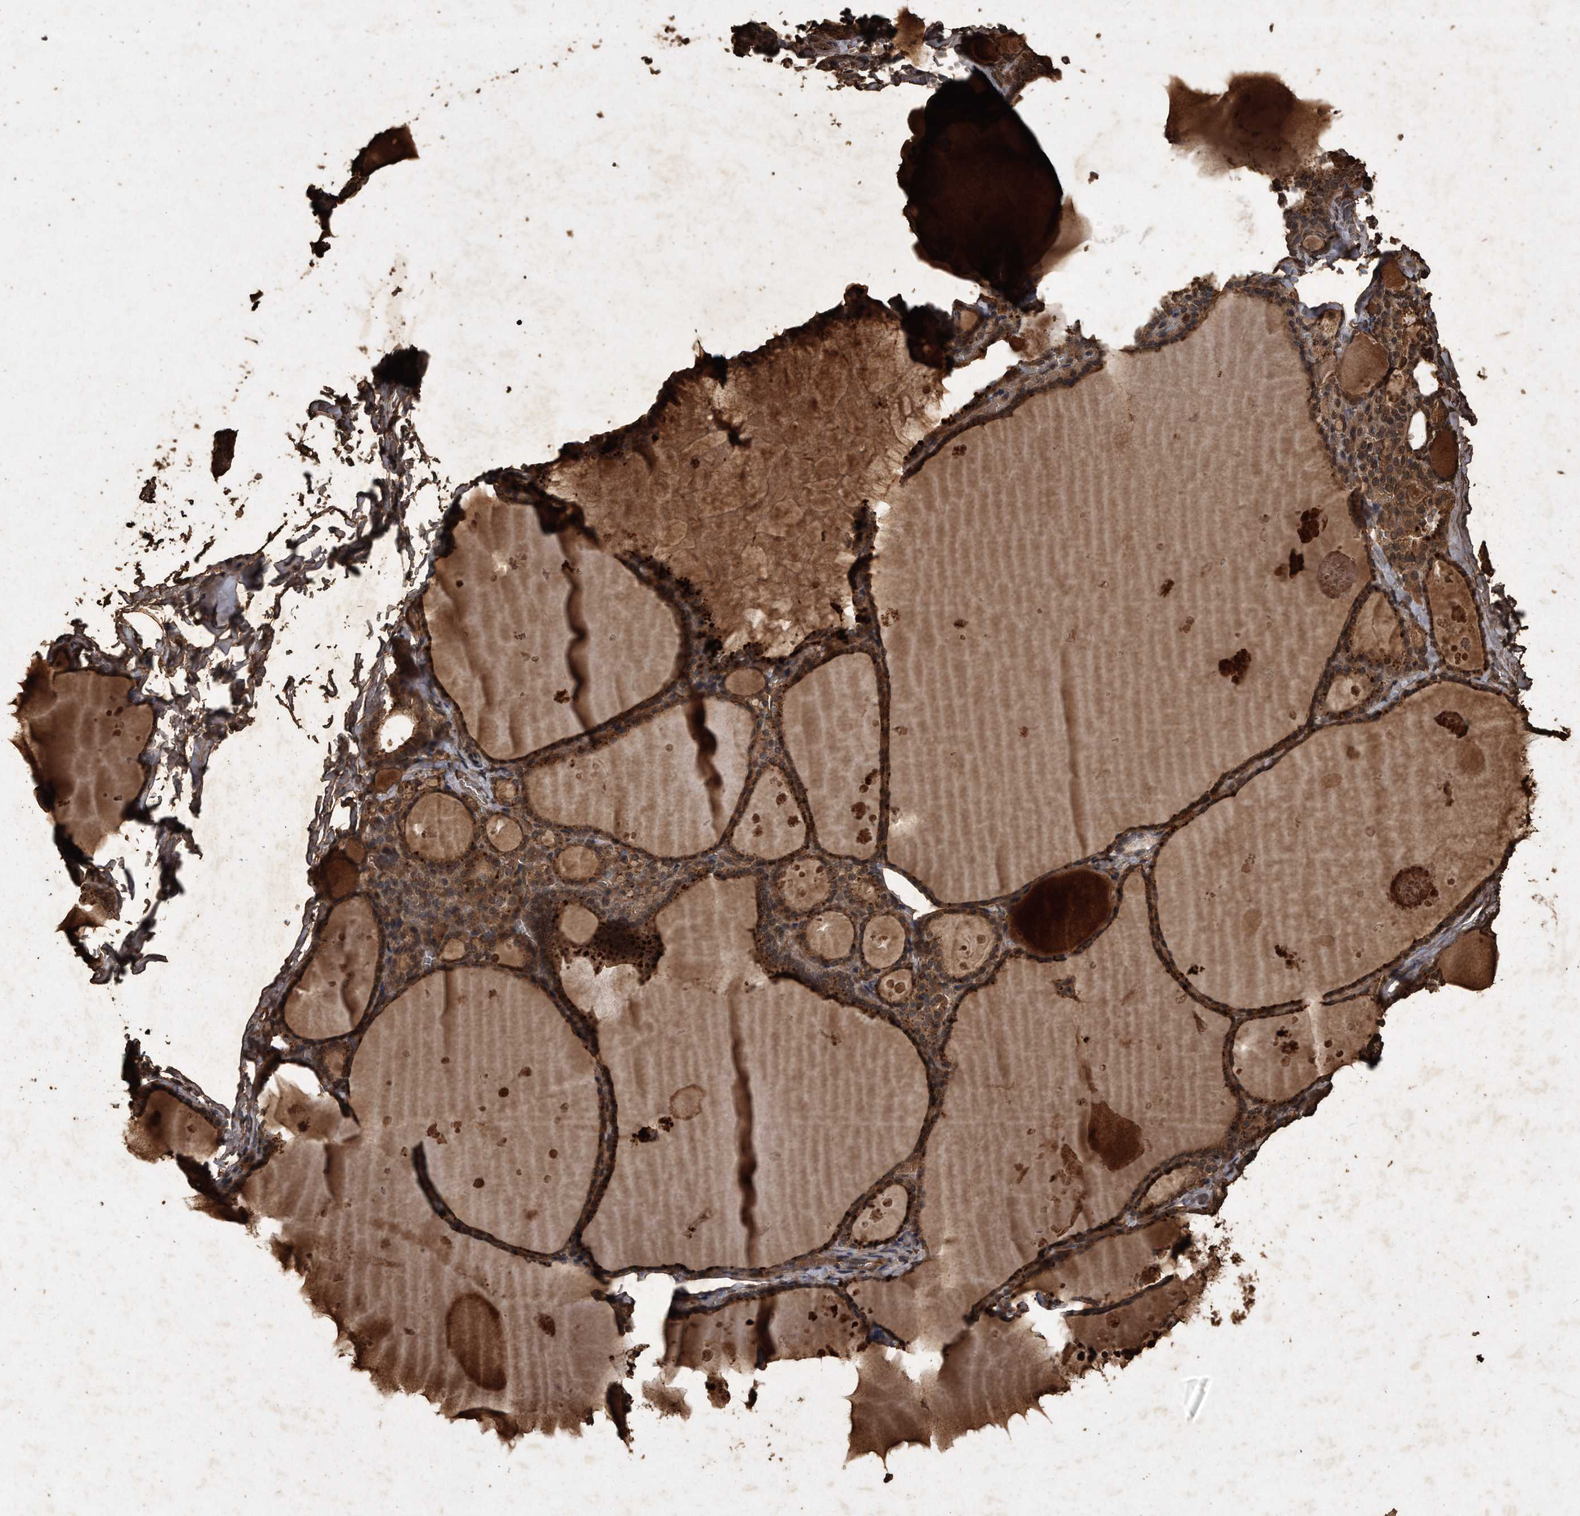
{"staining": {"intensity": "strong", "quantity": ">75%", "location": "cytoplasmic/membranous"}, "tissue": "thyroid gland", "cell_type": "Glandular cells", "image_type": "normal", "snomed": [{"axis": "morphology", "description": "Normal tissue, NOS"}, {"axis": "topography", "description": "Thyroid gland"}], "caption": "This photomicrograph exhibits immunohistochemistry (IHC) staining of unremarkable thyroid gland, with high strong cytoplasmic/membranous expression in approximately >75% of glandular cells.", "gene": "CFLAR", "patient": {"sex": "male", "age": 56}}